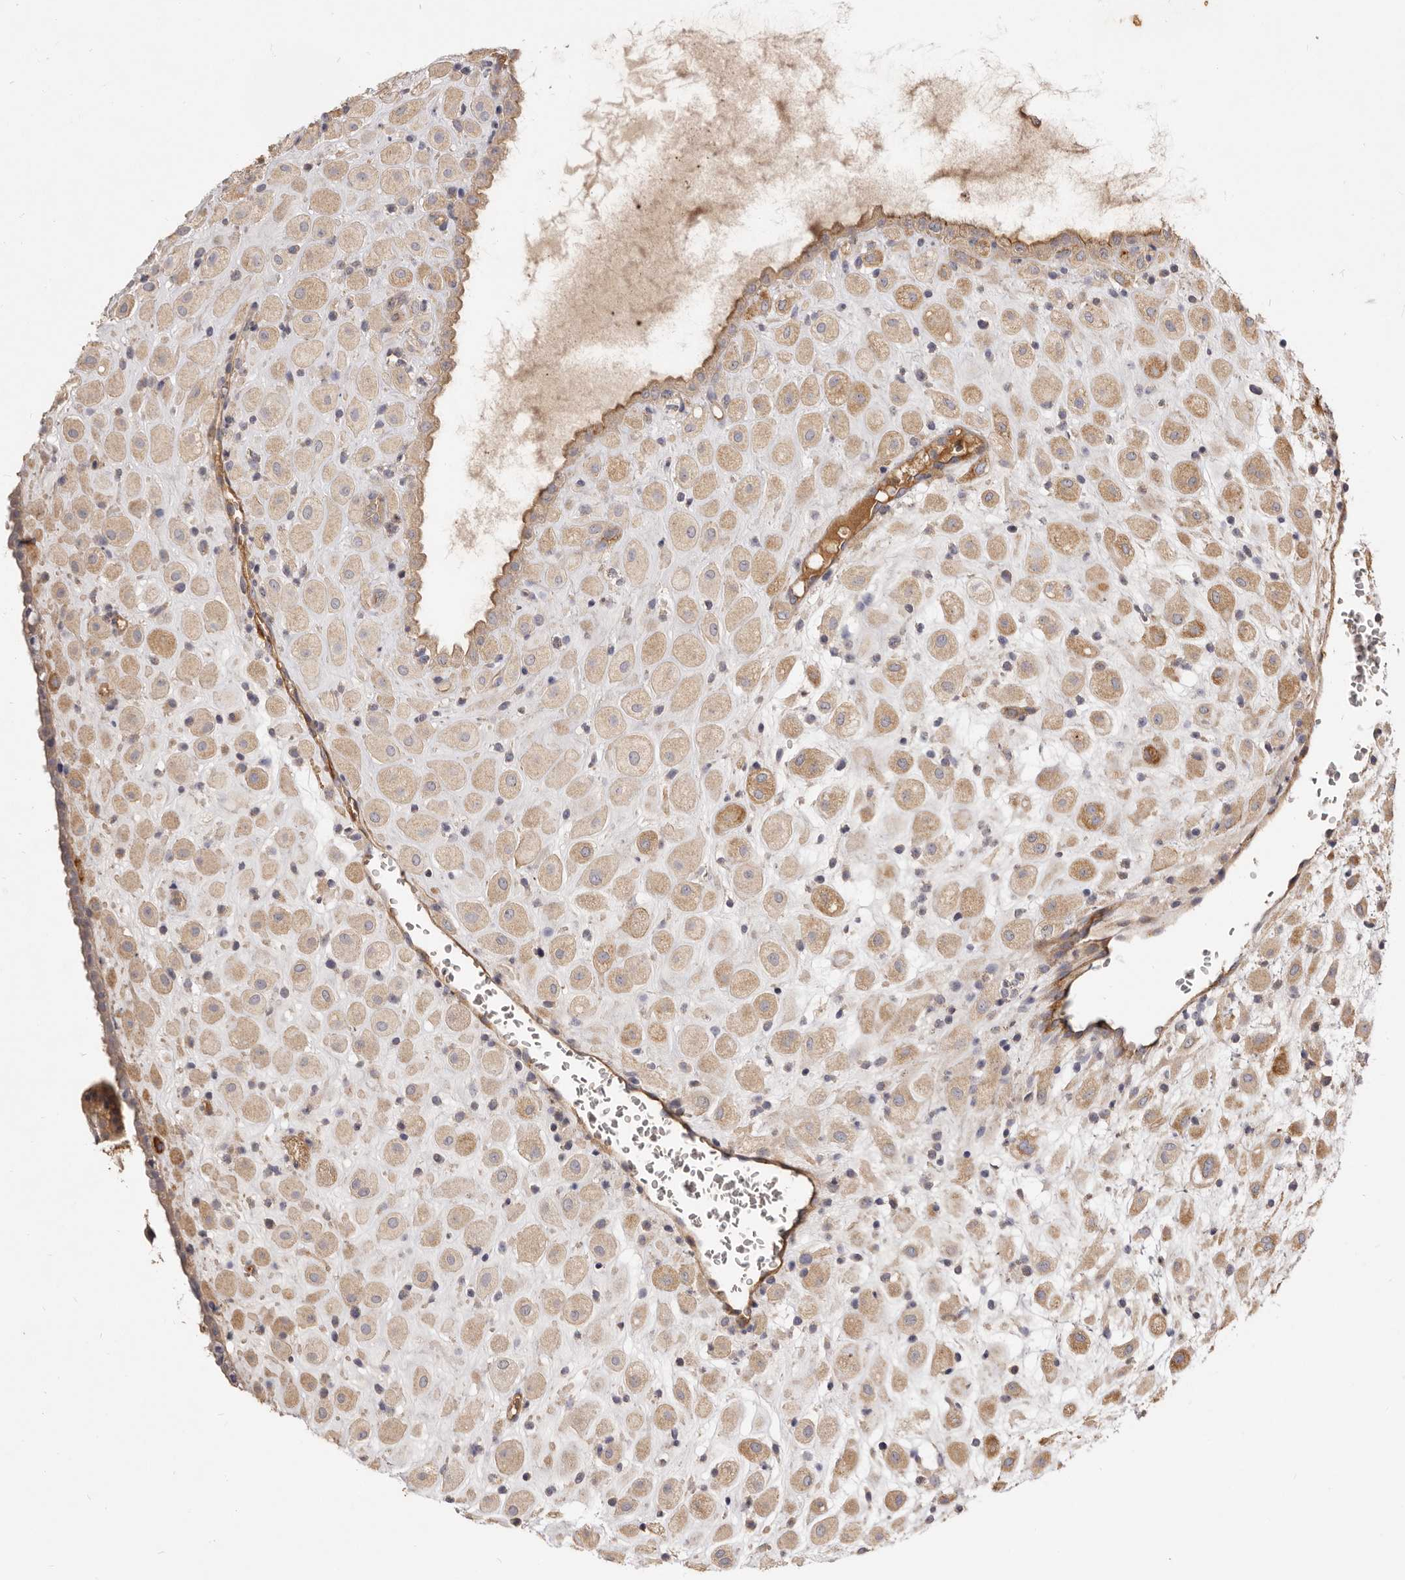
{"staining": {"intensity": "strong", "quantity": "25%-75%", "location": "cytoplasmic/membranous"}, "tissue": "placenta", "cell_type": "Decidual cells", "image_type": "normal", "snomed": [{"axis": "morphology", "description": "Normal tissue, NOS"}, {"axis": "topography", "description": "Placenta"}], "caption": "Protein staining of benign placenta shows strong cytoplasmic/membranous positivity in about 25%-75% of decidual cells.", "gene": "ADAMTS9", "patient": {"sex": "female", "age": 35}}